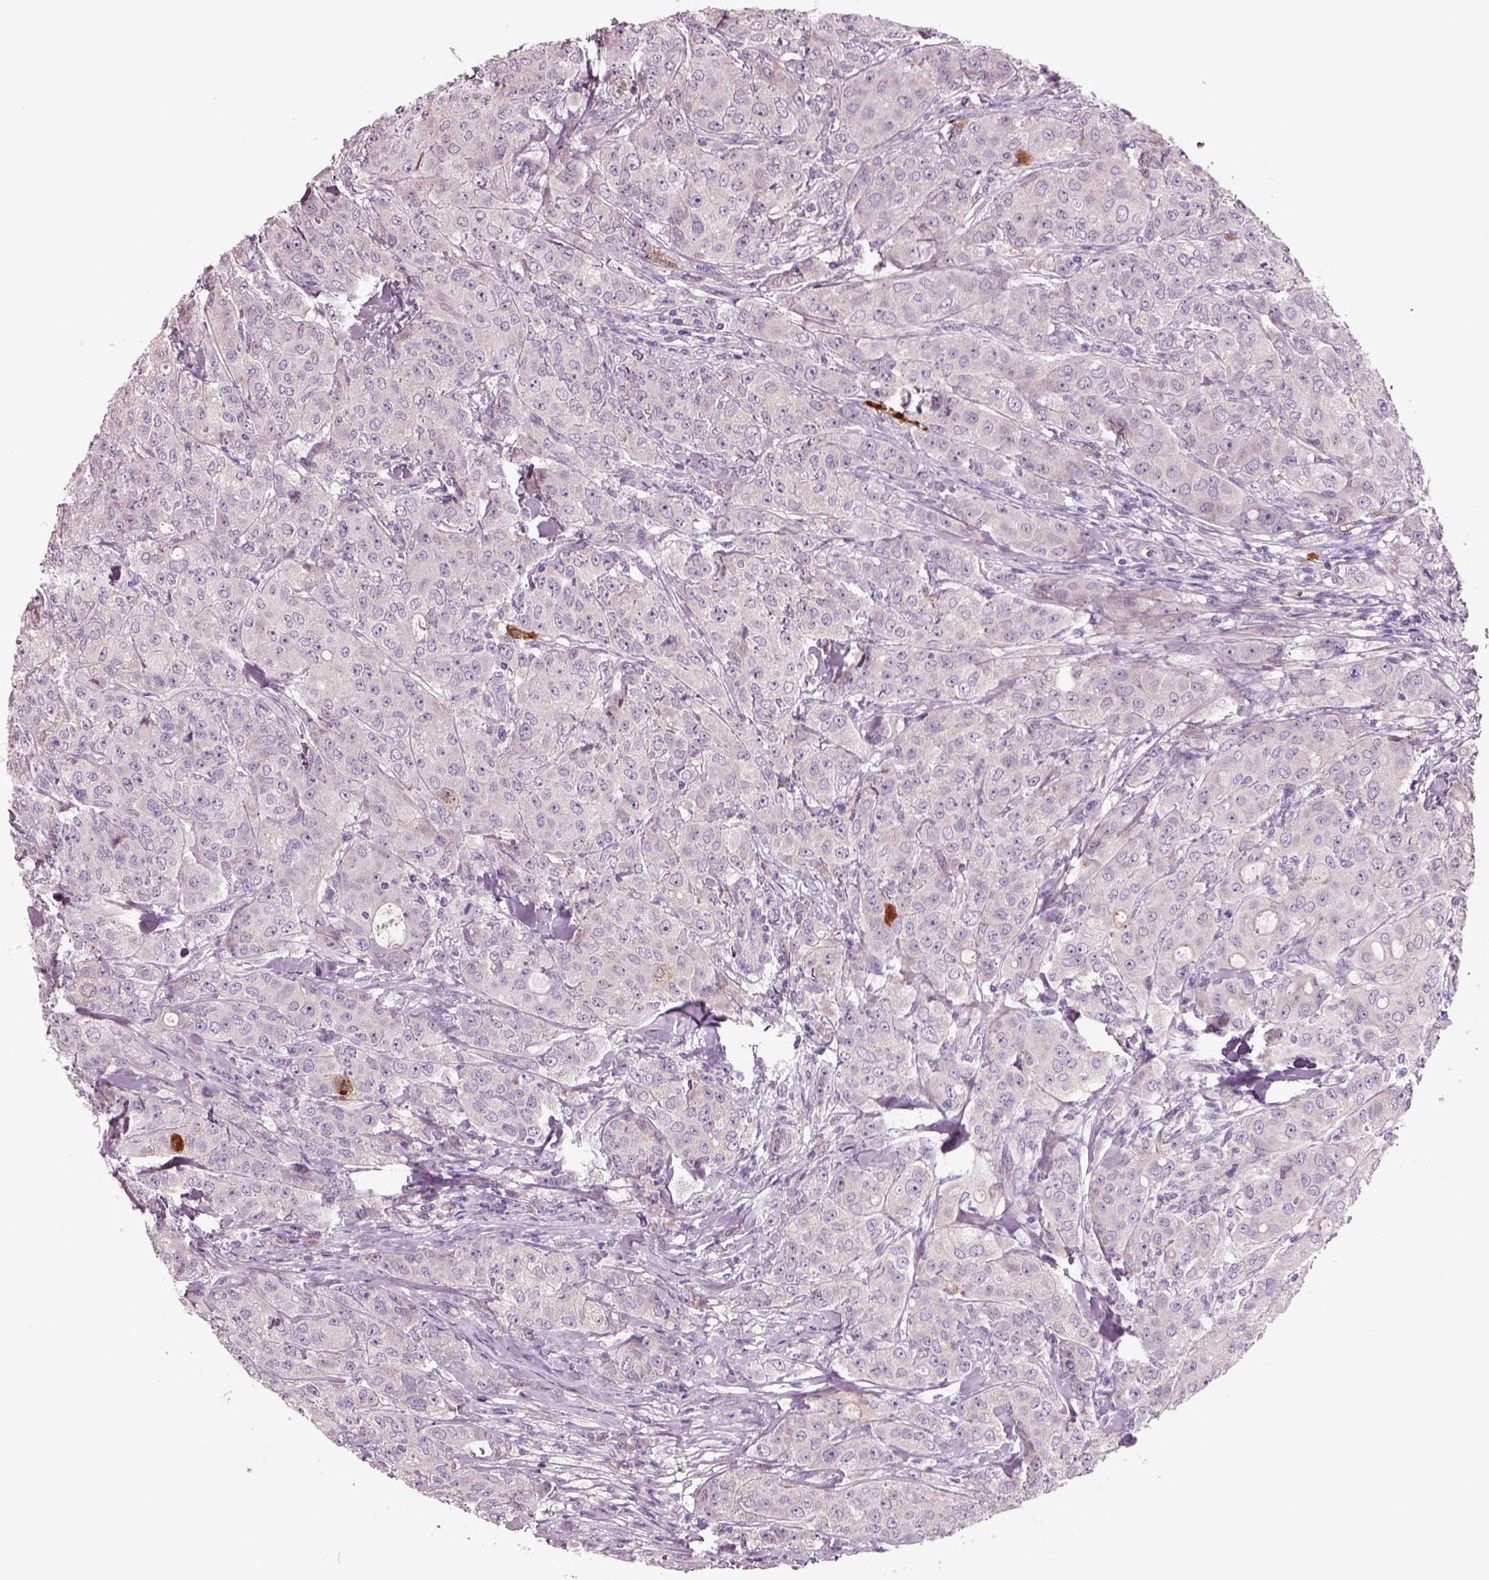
{"staining": {"intensity": "negative", "quantity": "none", "location": "none"}, "tissue": "breast cancer", "cell_type": "Tumor cells", "image_type": "cancer", "snomed": [{"axis": "morphology", "description": "Duct carcinoma"}, {"axis": "topography", "description": "Breast"}], "caption": "Intraductal carcinoma (breast) was stained to show a protein in brown. There is no significant positivity in tumor cells.", "gene": "PLPP7", "patient": {"sex": "female", "age": 43}}